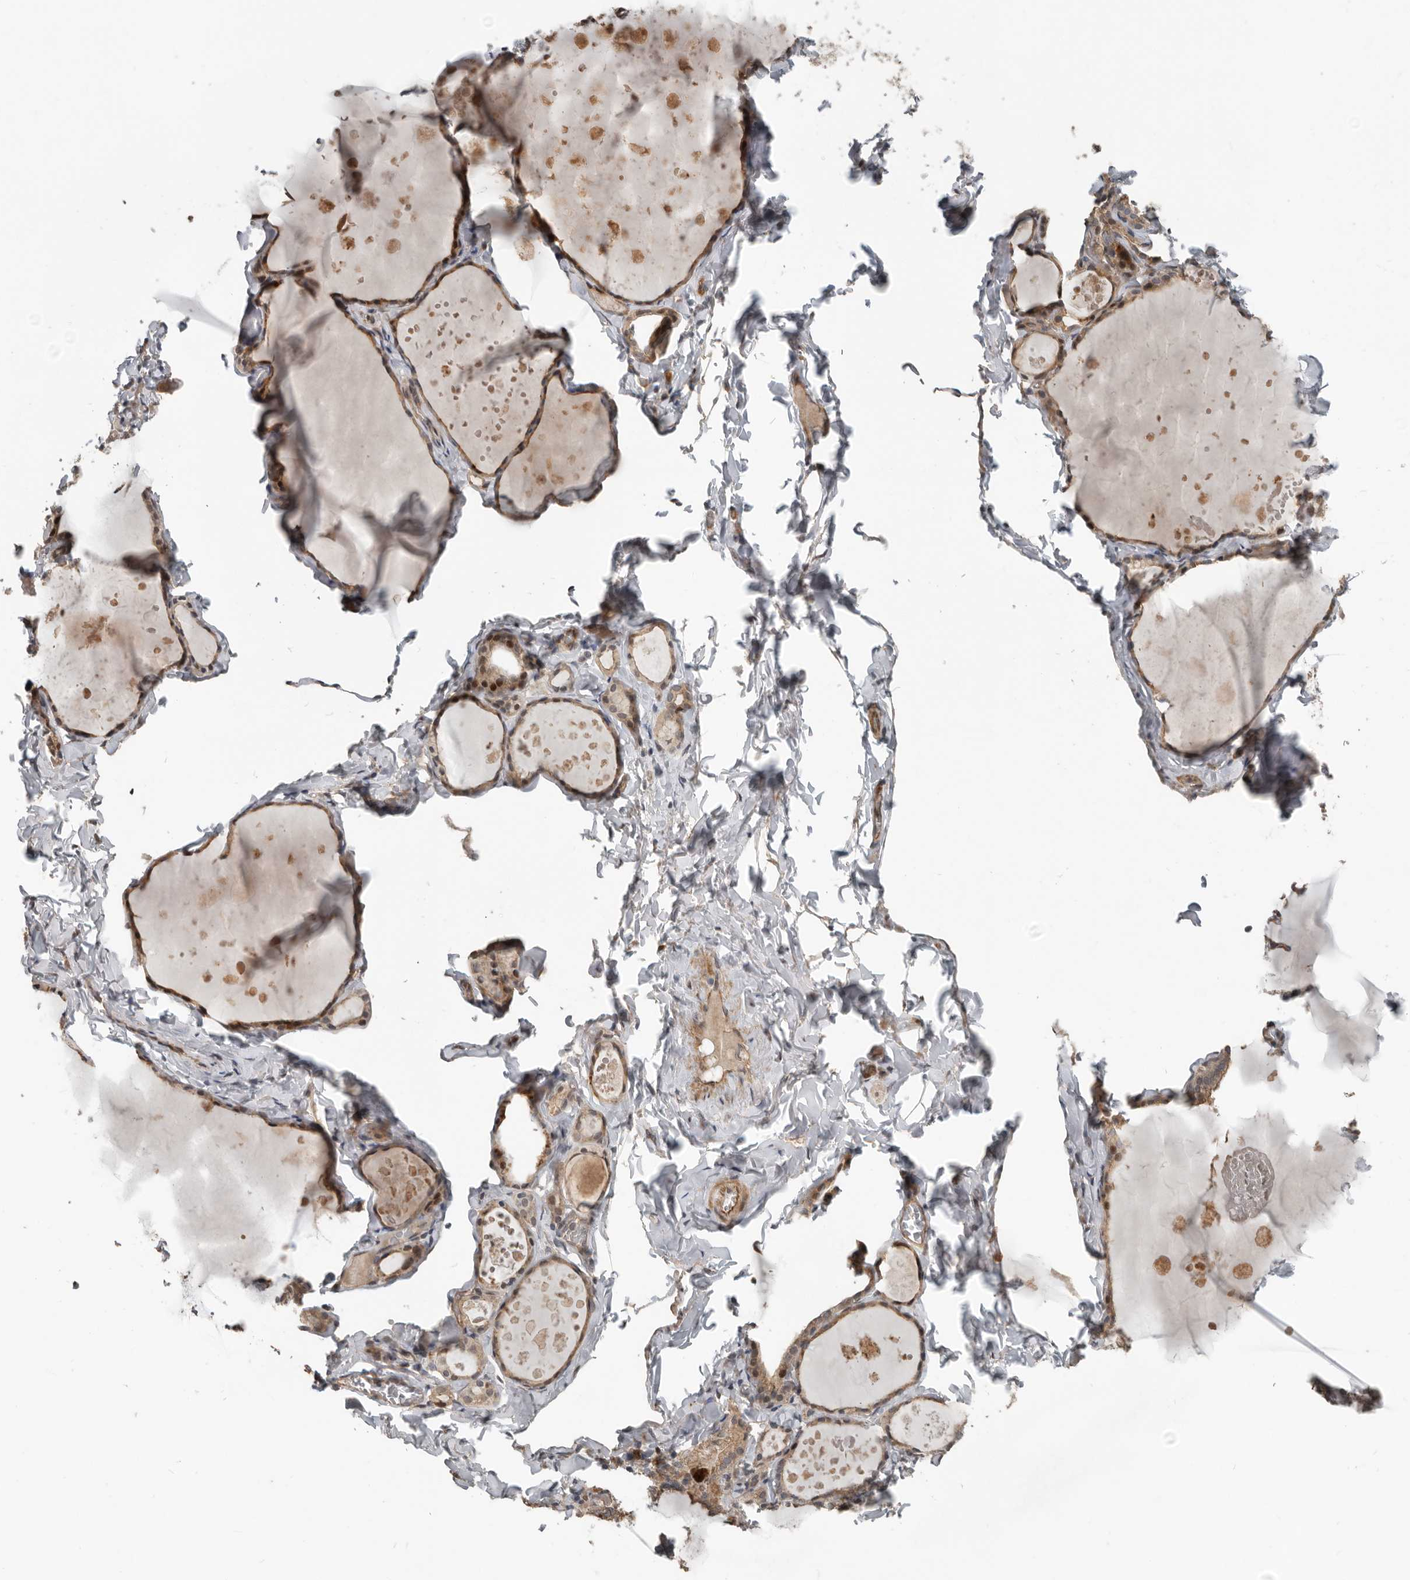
{"staining": {"intensity": "moderate", "quantity": ">75%", "location": "cytoplasmic/membranous,nuclear"}, "tissue": "thyroid gland", "cell_type": "Glandular cells", "image_type": "normal", "snomed": [{"axis": "morphology", "description": "Normal tissue, NOS"}, {"axis": "topography", "description": "Thyroid gland"}], "caption": "A brown stain shows moderate cytoplasmic/membranous,nuclear staining of a protein in glandular cells of normal thyroid gland.", "gene": "YOD1", "patient": {"sex": "male", "age": 56}}